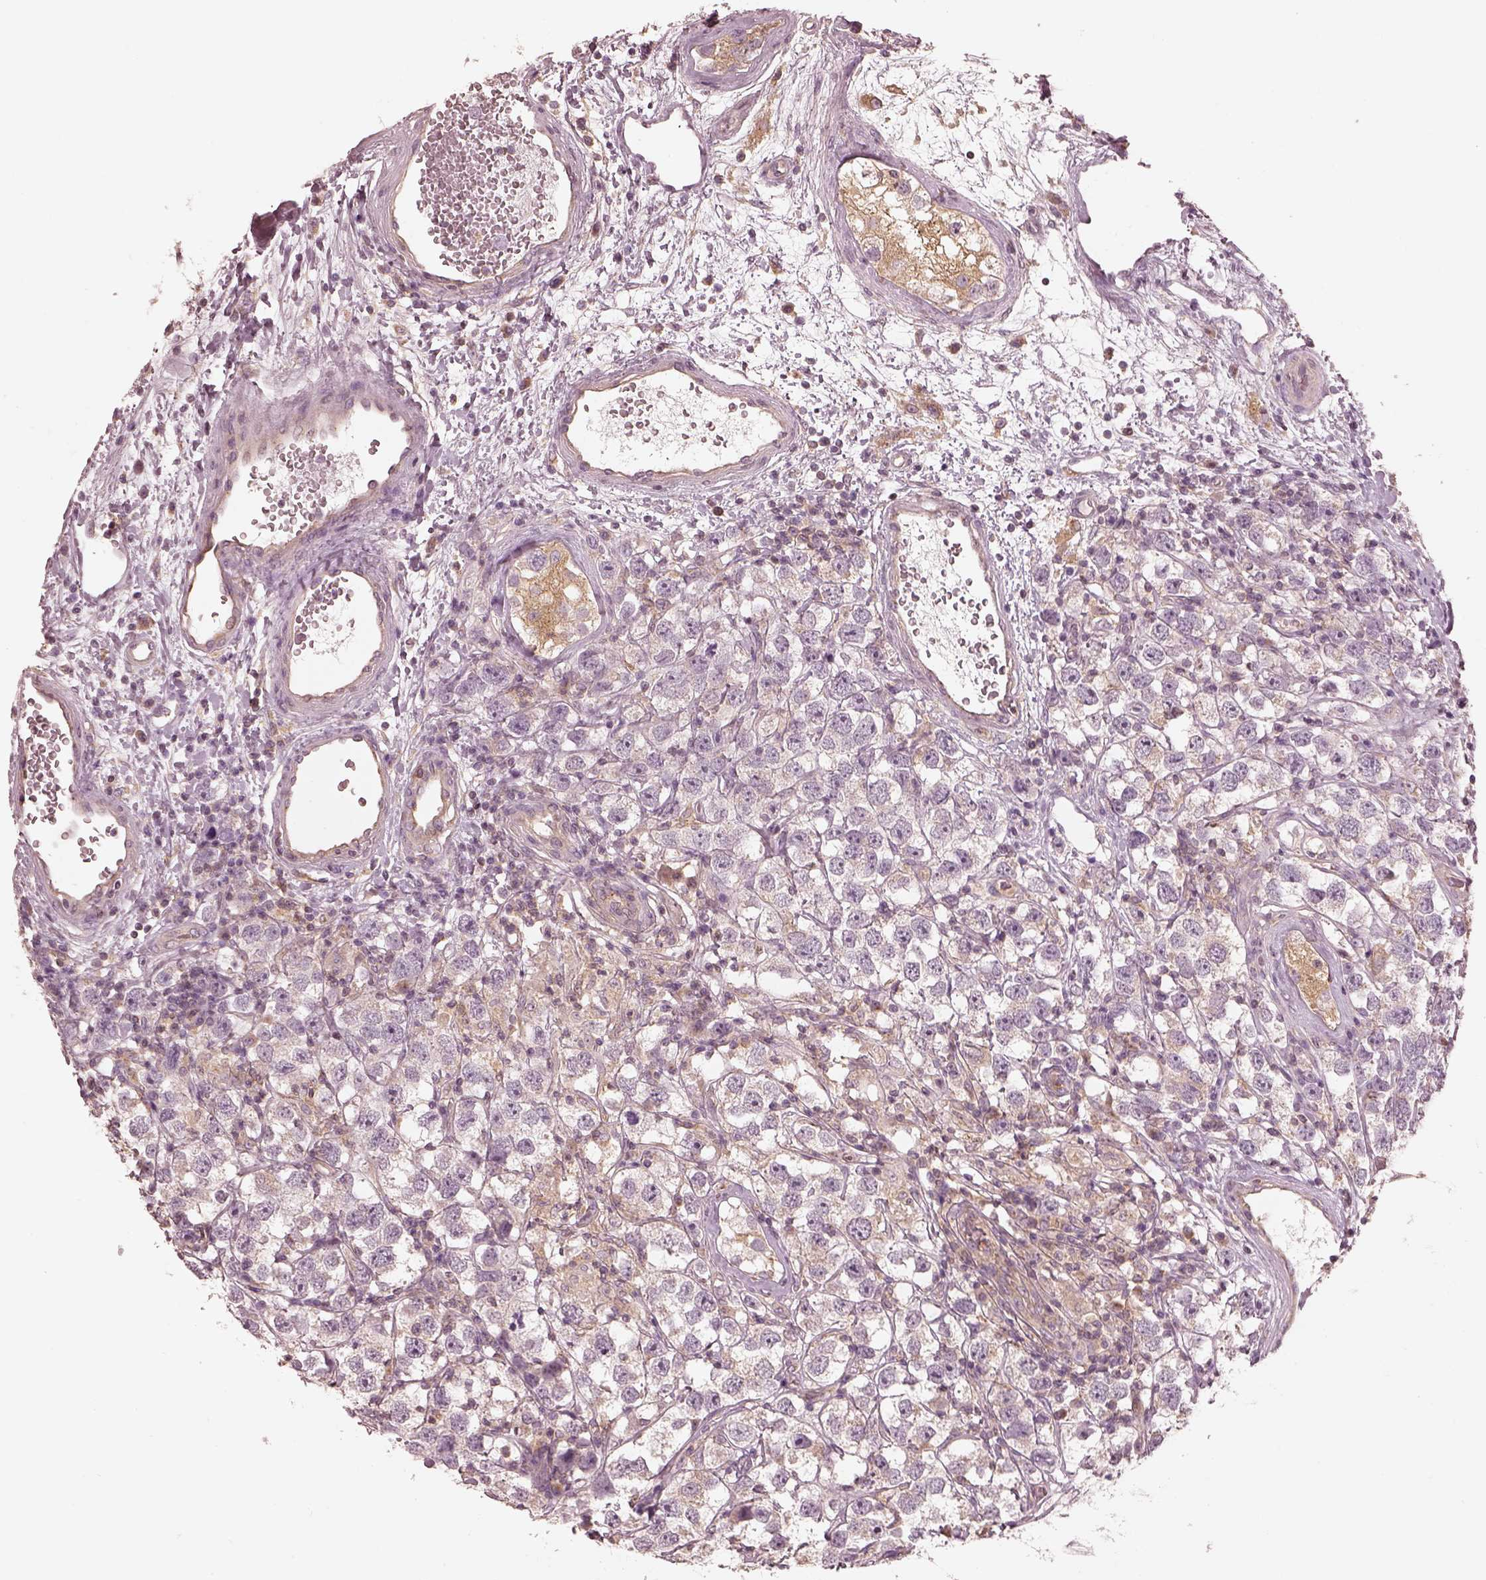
{"staining": {"intensity": "negative", "quantity": "none", "location": "none"}, "tissue": "testis cancer", "cell_type": "Tumor cells", "image_type": "cancer", "snomed": [{"axis": "morphology", "description": "Seminoma, NOS"}, {"axis": "topography", "description": "Testis"}], "caption": "There is no significant expression in tumor cells of seminoma (testis).", "gene": "PRKACG", "patient": {"sex": "male", "age": 26}}